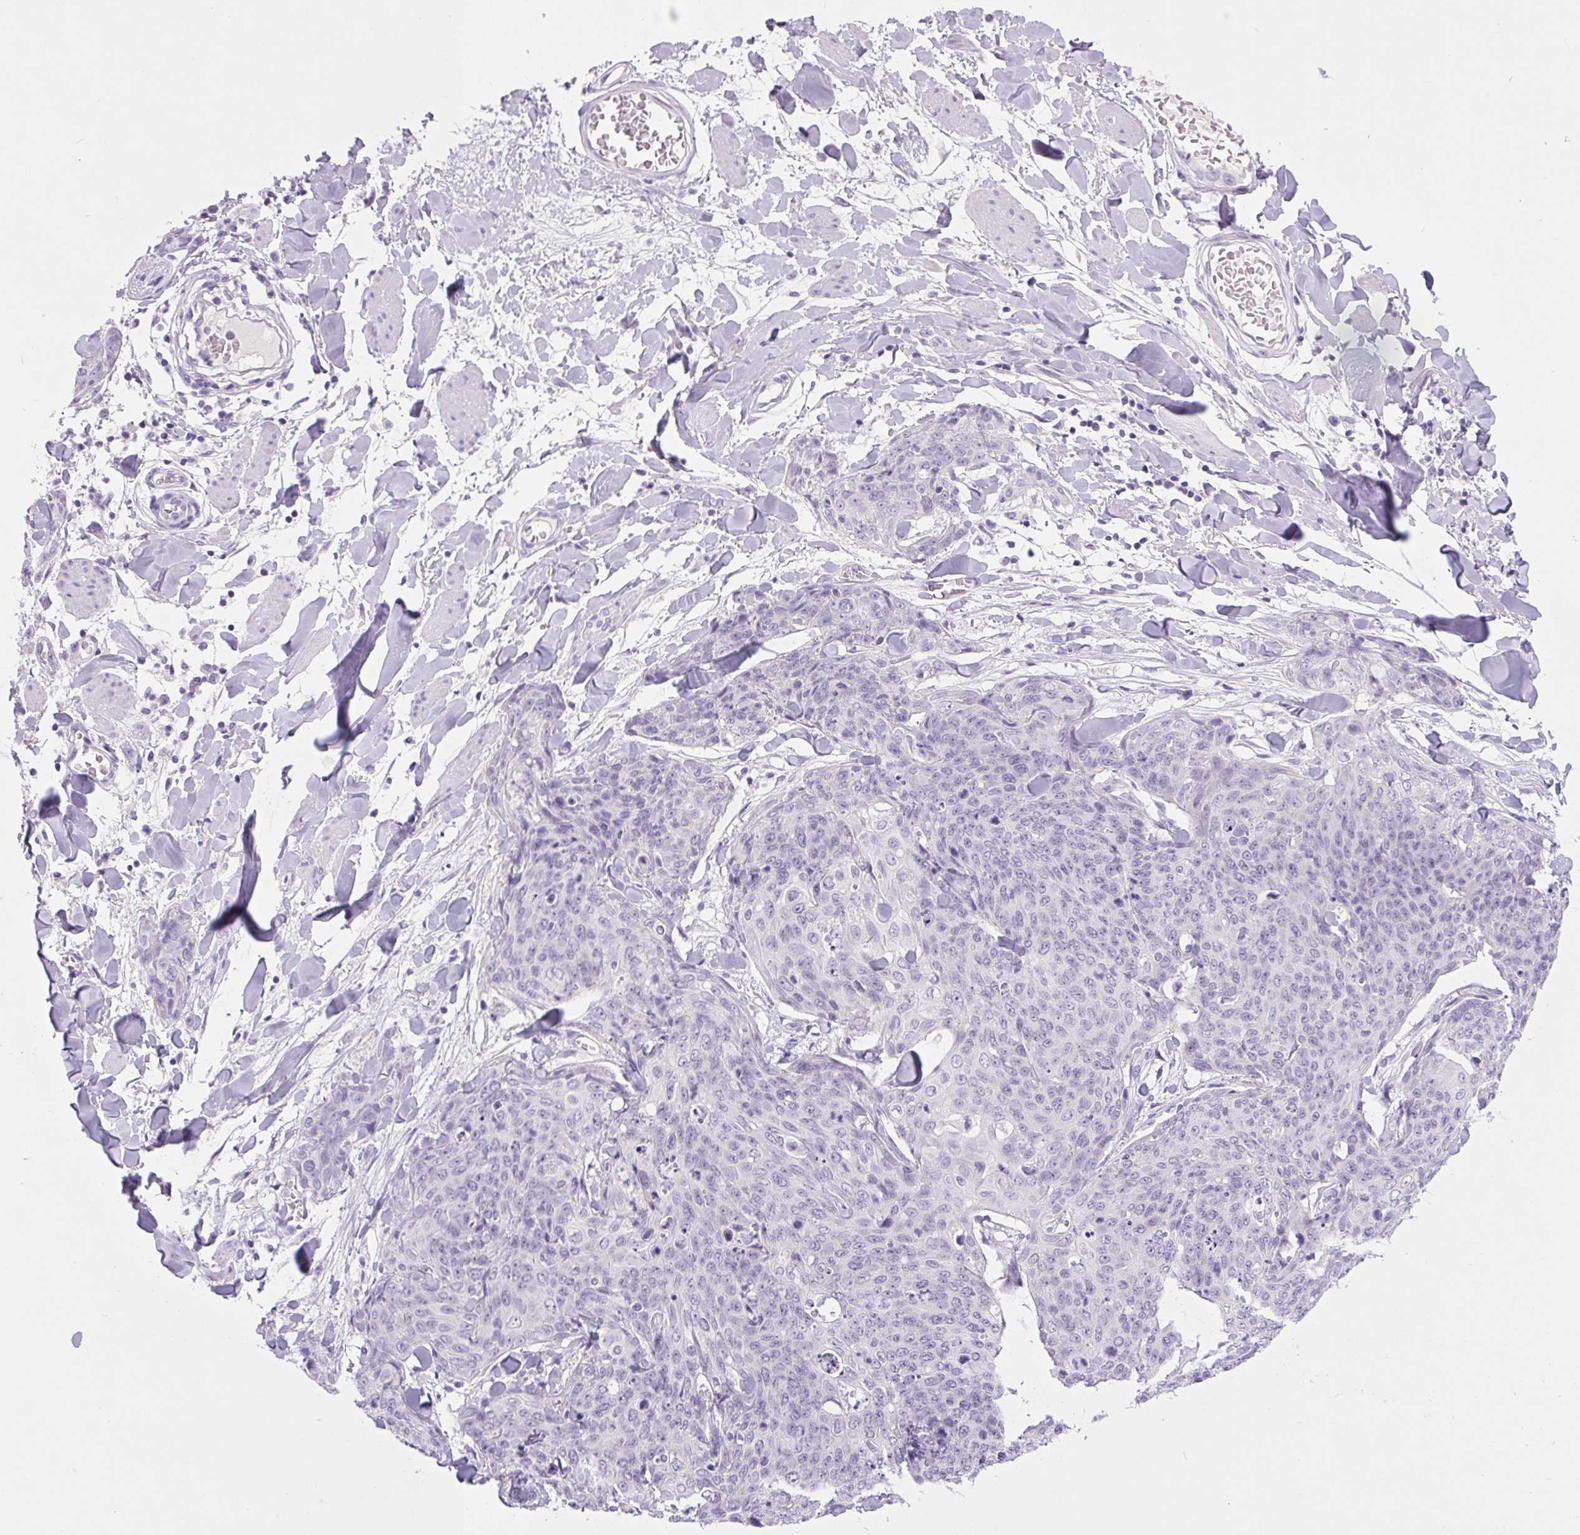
{"staining": {"intensity": "negative", "quantity": "none", "location": "none"}, "tissue": "skin cancer", "cell_type": "Tumor cells", "image_type": "cancer", "snomed": [{"axis": "morphology", "description": "Squamous cell carcinoma, NOS"}, {"axis": "topography", "description": "Skin"}, {"axis": "topography", "description": "Vulva"}], "caption": "Immunohistochemistry (IHC) photomicrograph of neoplastic tissue: human skin cancer stained with DAB (3,3'-diaminobenzidine) demonstrates no significant protein positivity in tumor cells.", "gene": "COL9A2", "patient": {"sex": "female", "age": 85}}